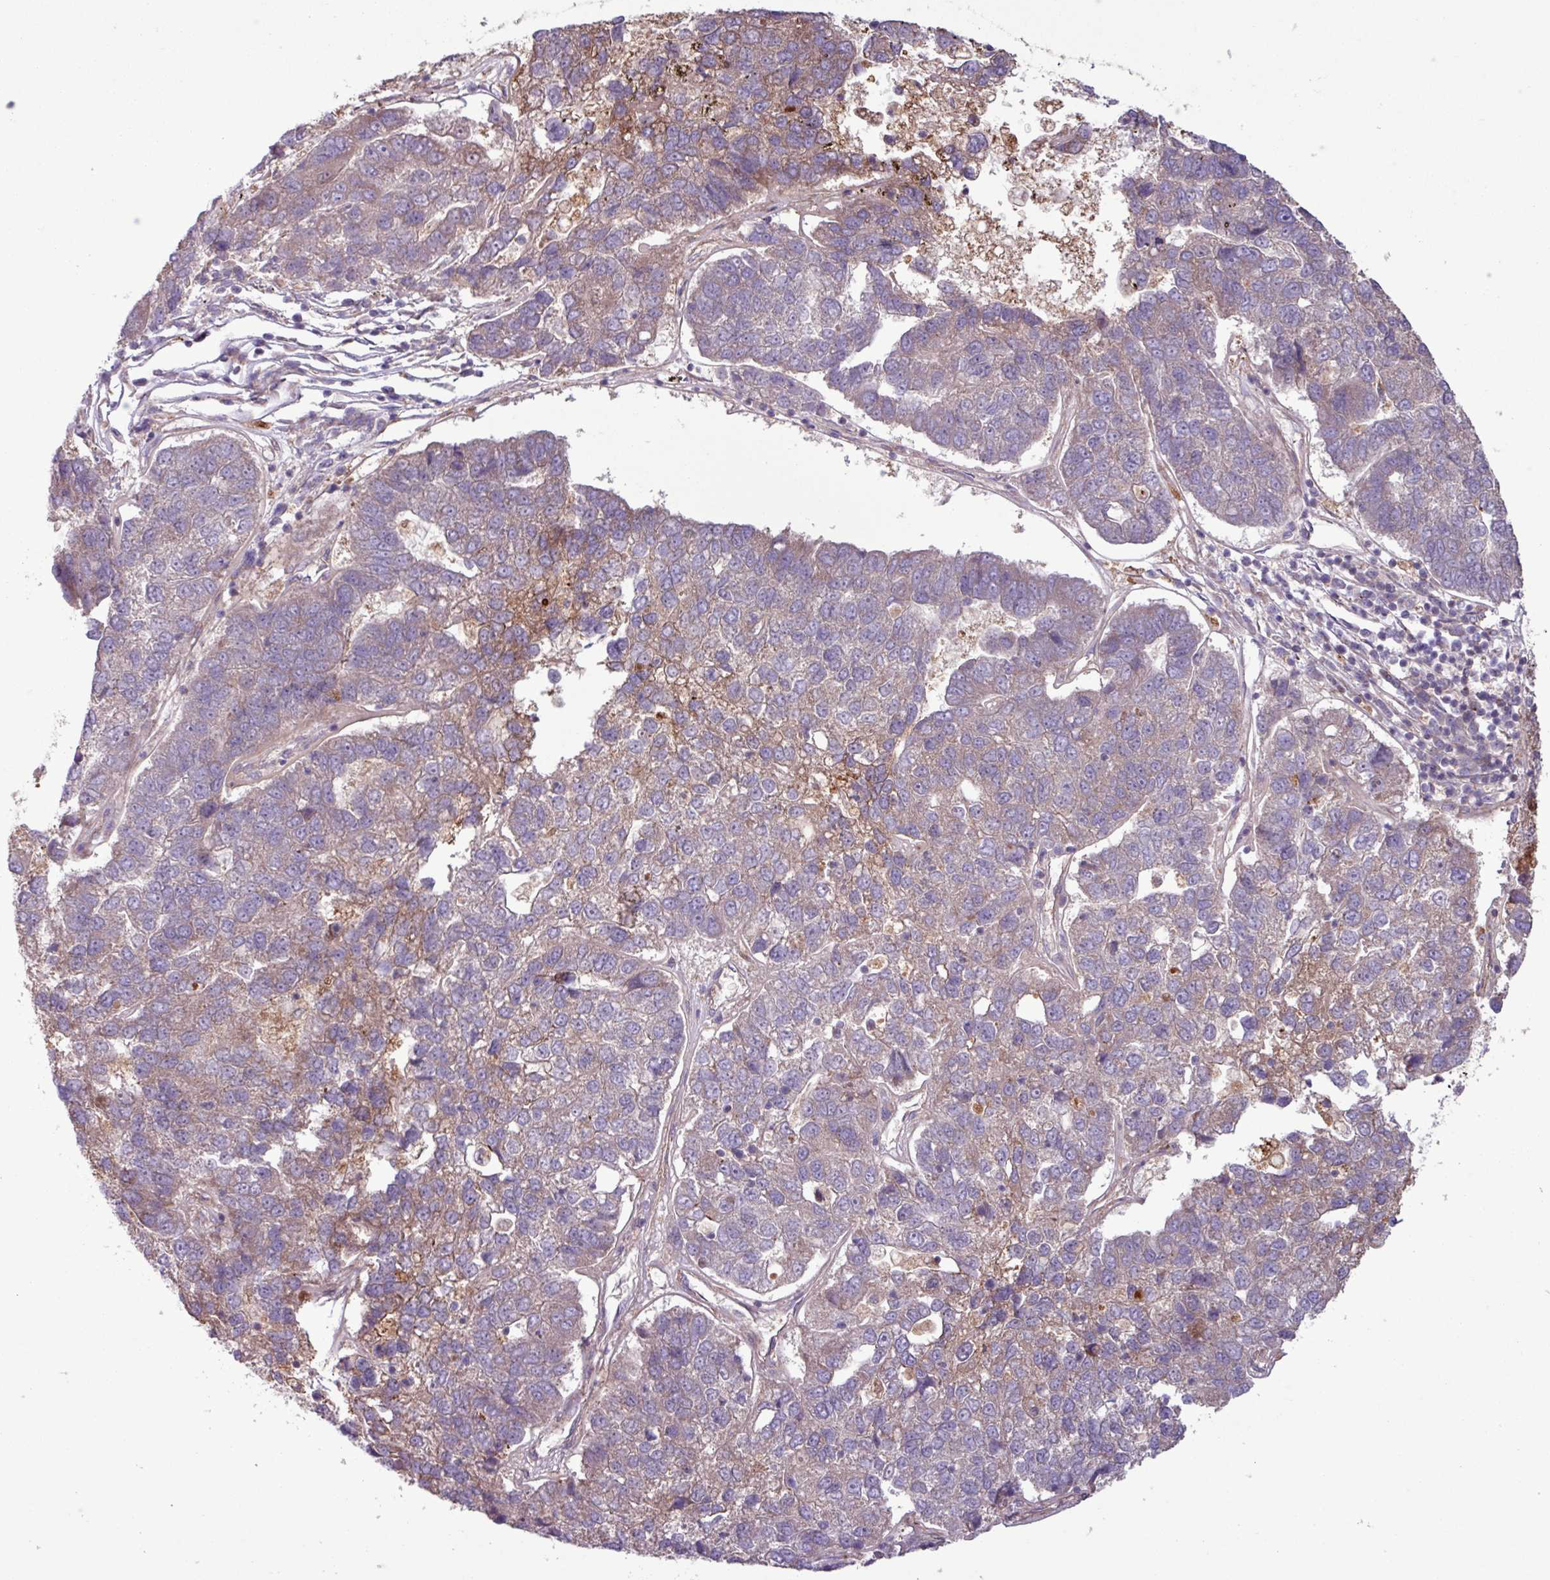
{"staining": {"intensity": "weak", "quantity": "<25%", "location": "cytoplasmic/membranous"}, "tissue": "pancreatic cancer", "cell_type": "Tumor cells", "image_type": "cancer", "snomed": [{"axis": "morphology", "description": "Adenocarcinoma, NOS"}, {"axis": "topography", "description": "Pancreas"}], "caption": "A high-resolution image shows IHC staining of pancreatic cancer (adenocarcinoma), which demonstrates no significant staining in tumor cells.", "gene": "PDPR", "patient": {"sex": "female", "age": 61}}